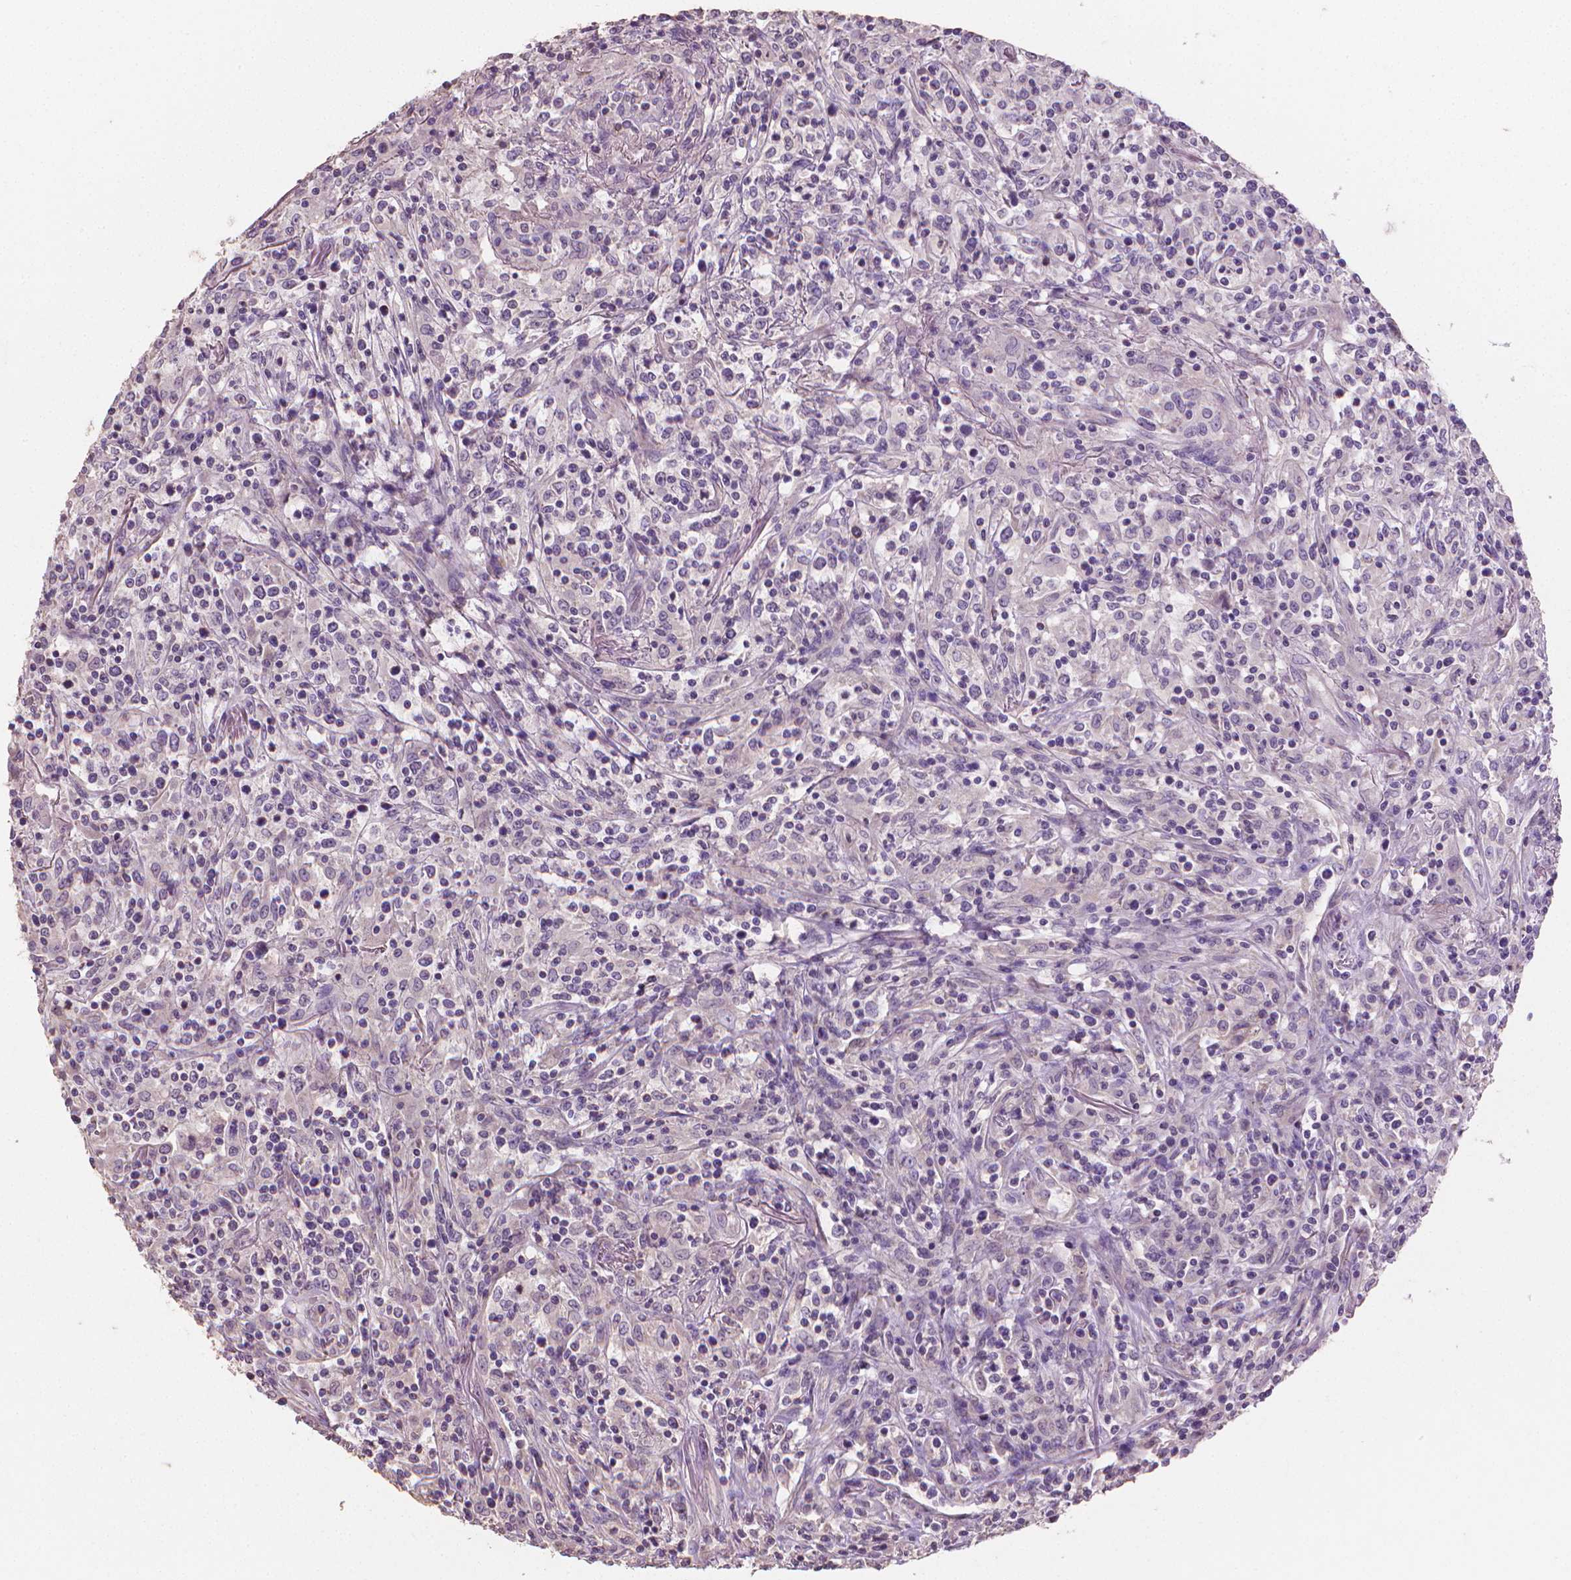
{"staining": {"intensity": "negative", "quantity": "none", "location": "none"}, "tissue": "lymphoma", "cell_type": "Tumor cells", "image_type": "cancer", "snomed": [{"axis": "morphology", "description": "Malignant lymphoma, non-Hodgkin's type, High grade"}, {"axis": "topography", "description": "Lung"}], "caption": "There is no significant staining in tumor cells of high-grade malignant lymphoma, non-Hodgkin's type.", "gene": "CATIP", "patient": {"sex": "male", "age": 79}}